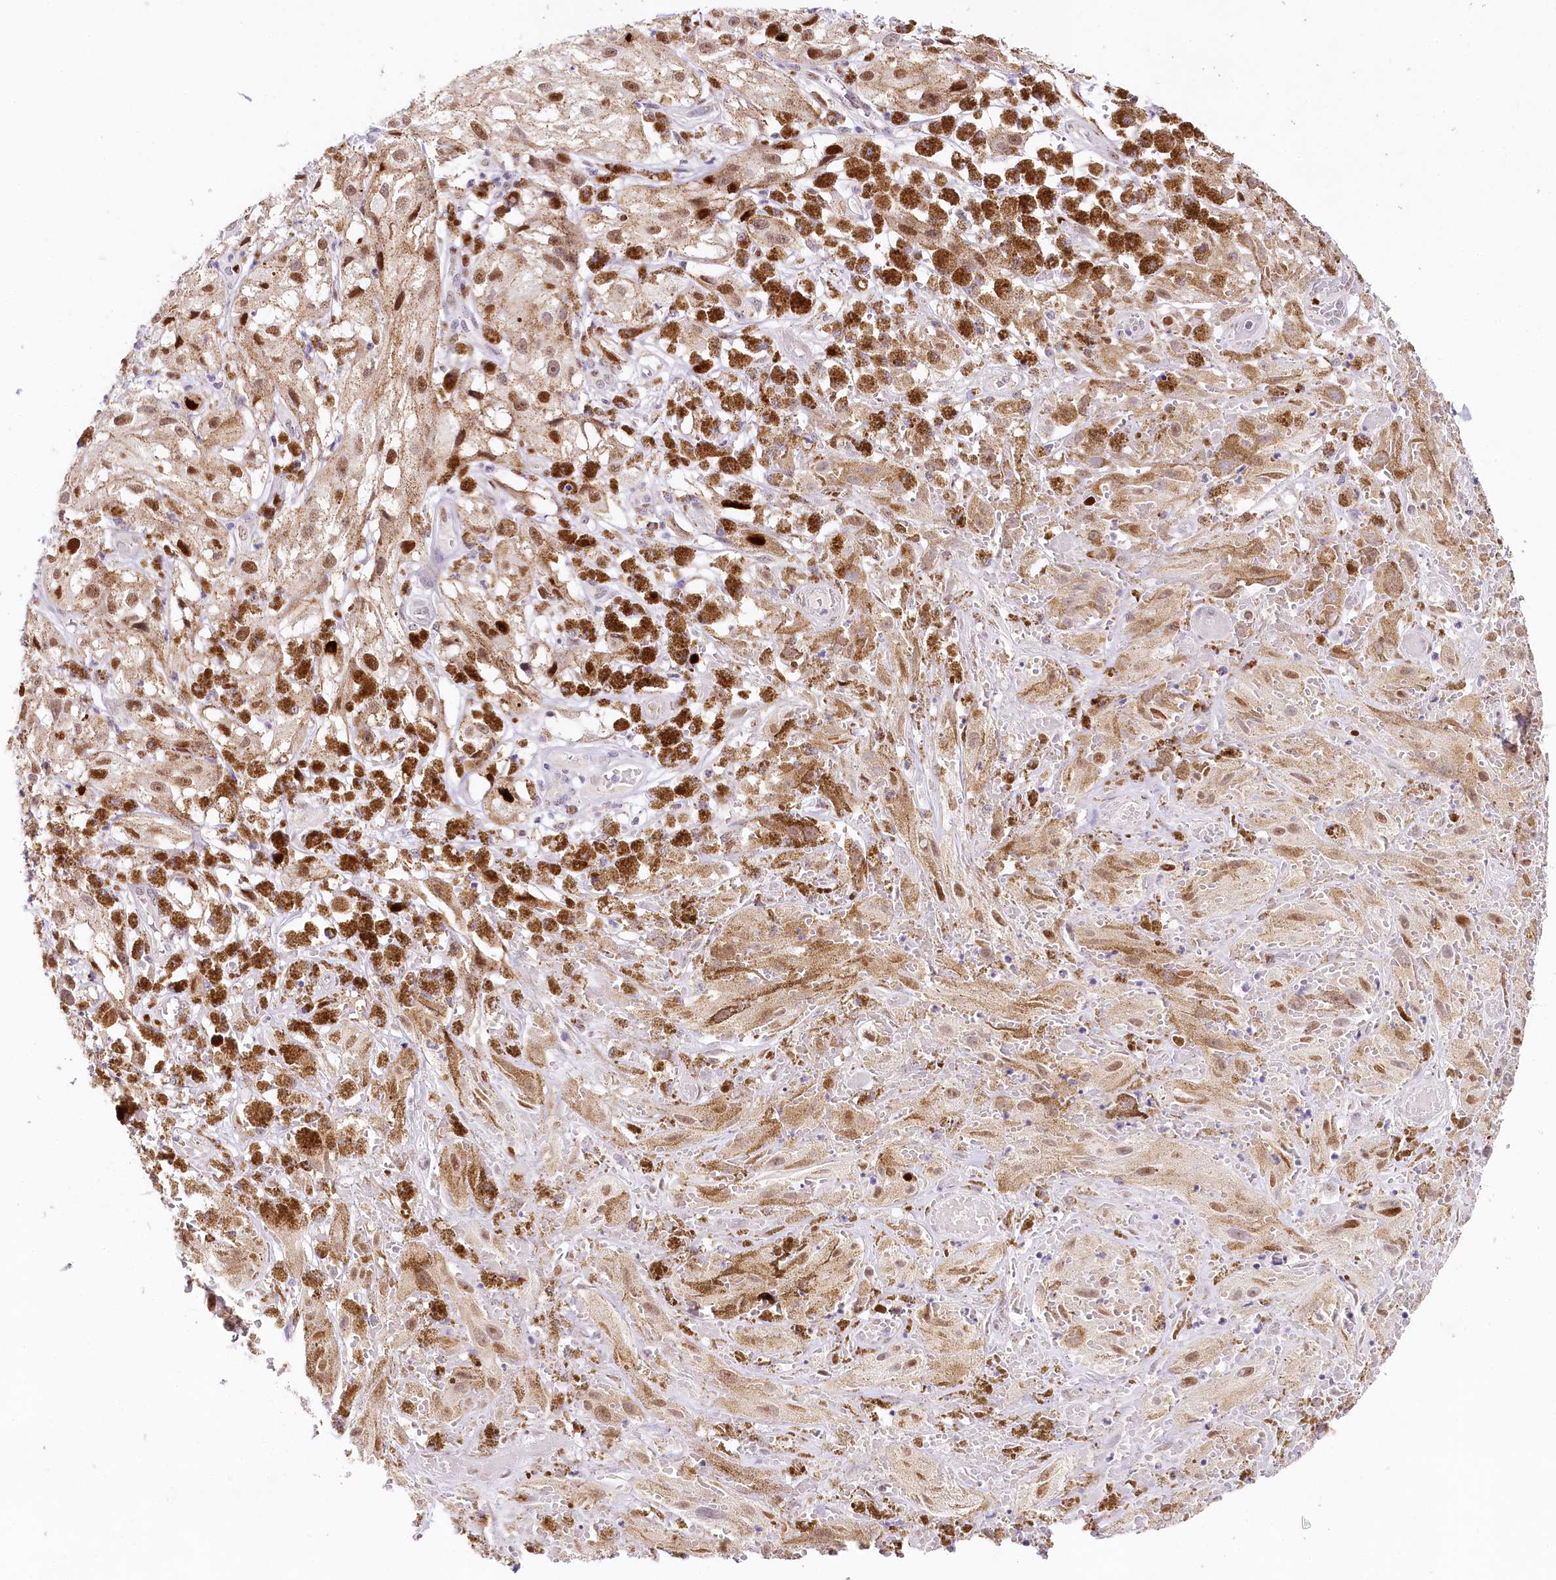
{"staining": {"intensity": "moderate", "quantity": ">75%", "location": "nuclear"}, "tissue": "melanoma", "cell_type": "Tumor cells", "image_type": "cancer", "snomed": [{"axis": "morphology", "description": "Malignant melanoma, NOS"}, {"axis": "topography", "description": "Skin"}], "caption": "Immunohistochemistry of human melanoma displays medium levels of moderate nuclear staining in approximately >75% of tumor cells.", "gene": "TP53", "patient": {"sex": "male", "age": 88}}